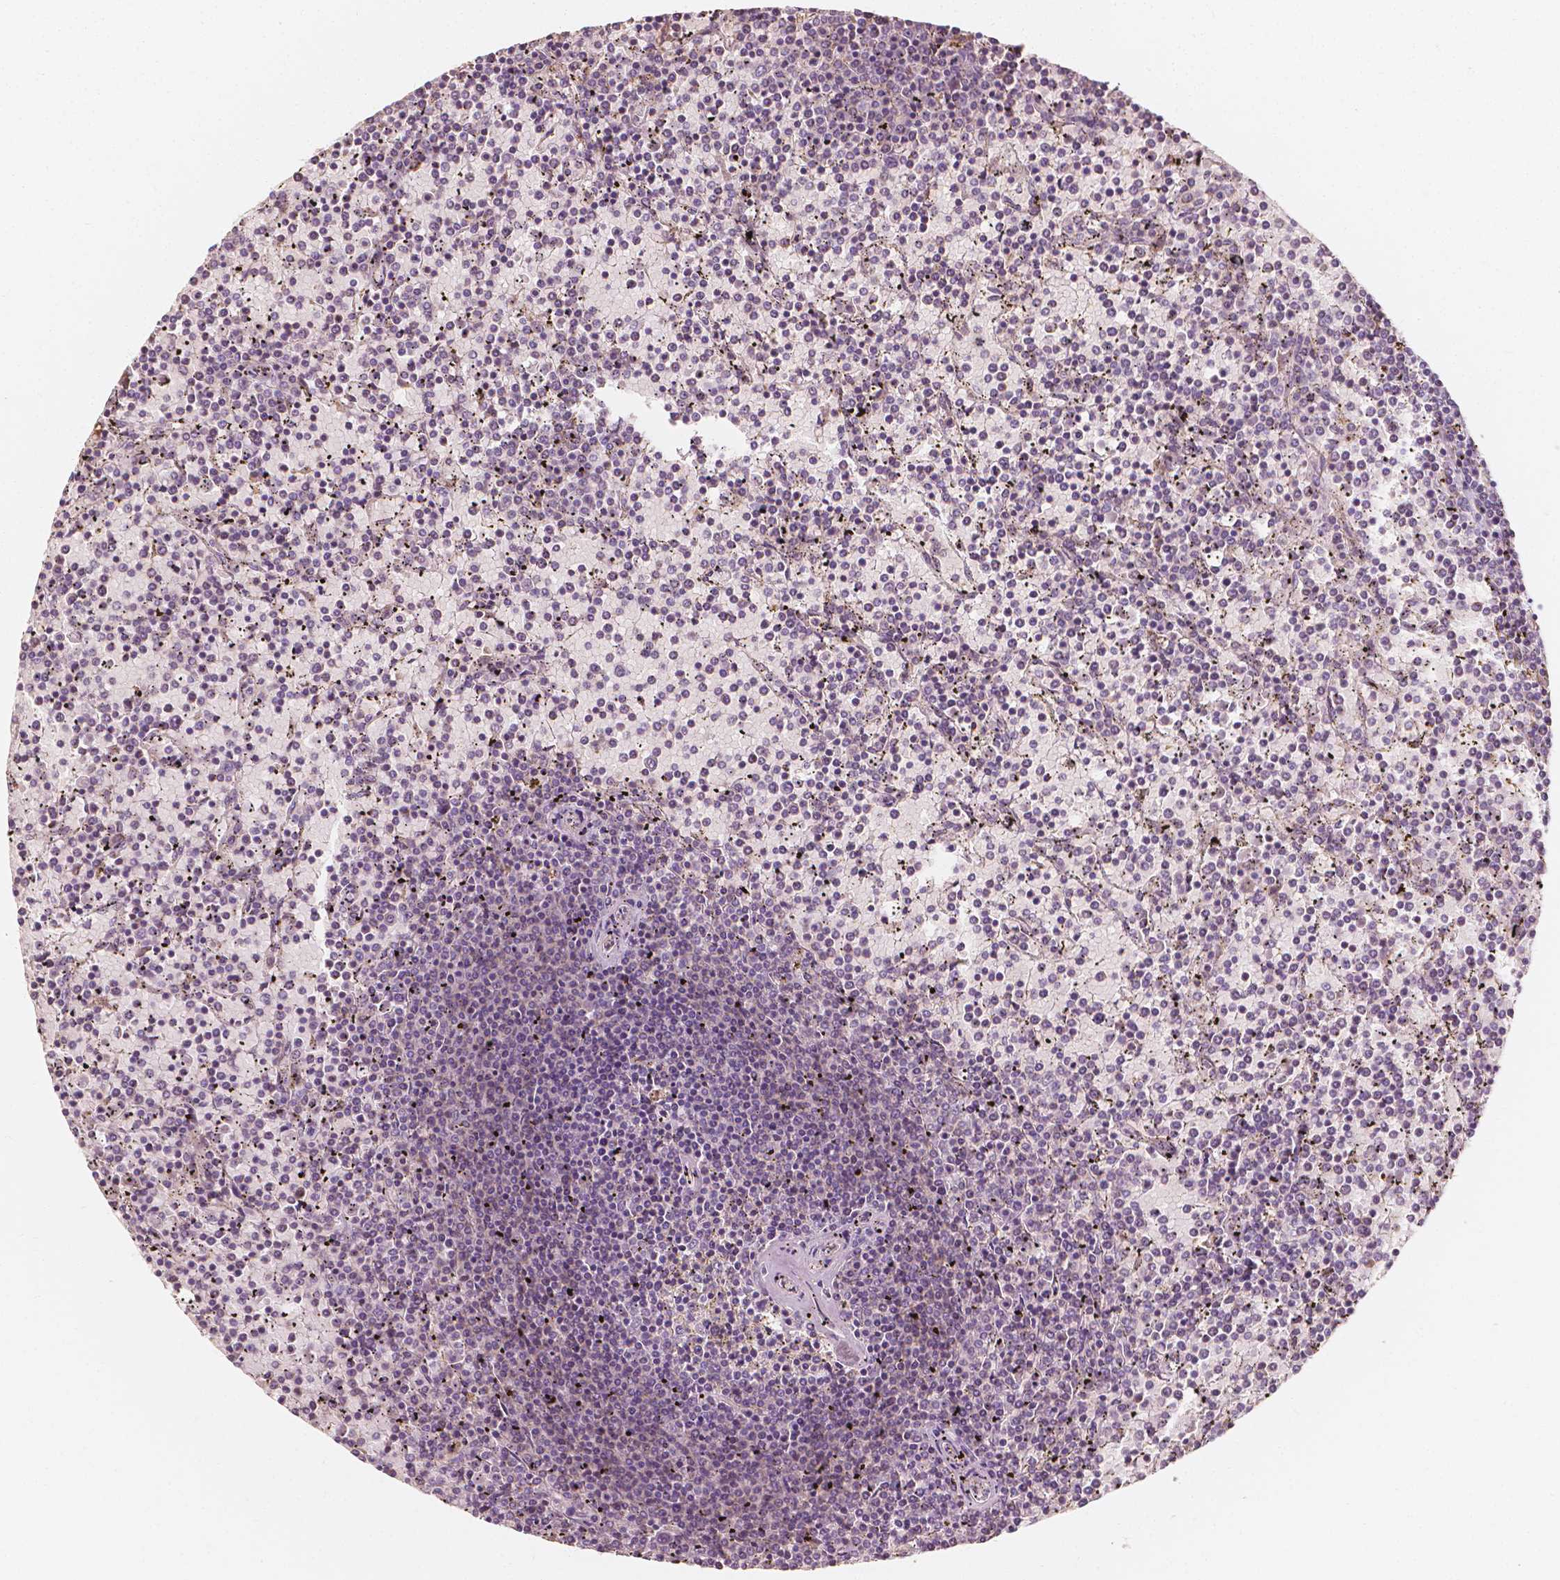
{"staining": {"intensity": "negative", "quantity": "none", "location": "none"}, "tissue": "lymphoma", "cell_type": "Tumor cells", "image_type": "cancer", "snomed": [{"axis": "morphology", "description": "Malignant lymphoma, non-Hodgkin's type, Low grade"}, {"axis": "topography", "description": "Spleen"}], "caption": "This is an IHC image of lymphoma. There is no expression in tumor cells.", "gene": "SHPK", "patient": {"sex": "female", "age": 77}}